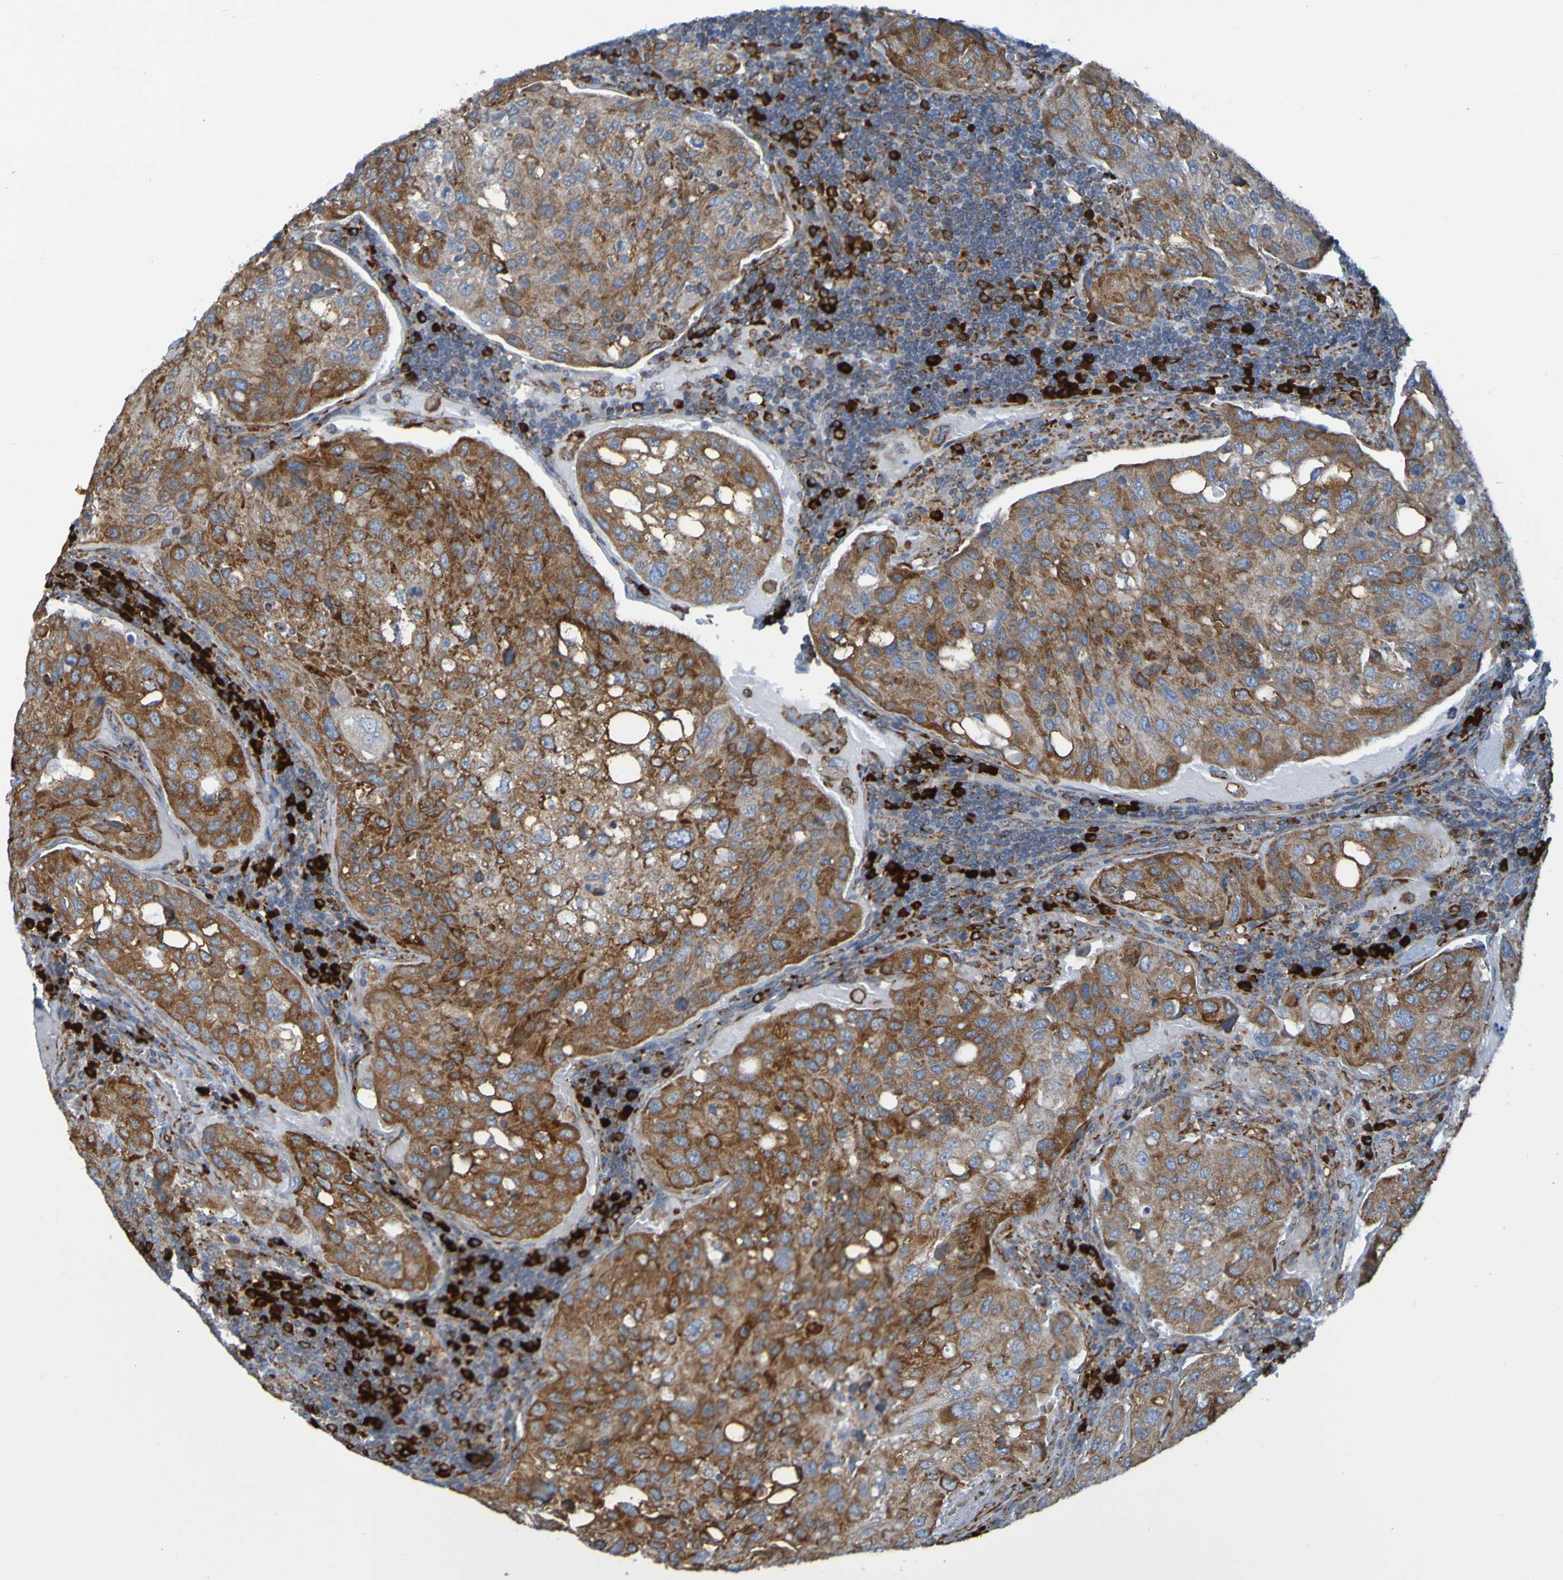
{"staining": {"intensity": "moderate", "quantity": "25%-75%", "location": "cytoplasmic/membranous"}, "tissue": "urothelial cancer", "cell_type": "Tumor cells", "image_type": "cancer", "snomed": [{"axis": "morphology", "description": "Urothelial carcinoma, High grade"}, {"axis": "topography", "description": "Lymph node"}, {"axis": "topography", "description": "Urinary bladder"}], "caption": "Urothelial cancer tissue shows moderate cytoplasmic/membranous staining in approximately 25%-75% of tumor cells, visualized by immunohistochemistry.", "gene": "SSR1", "patient": {"sex": "male", "age": 51}}